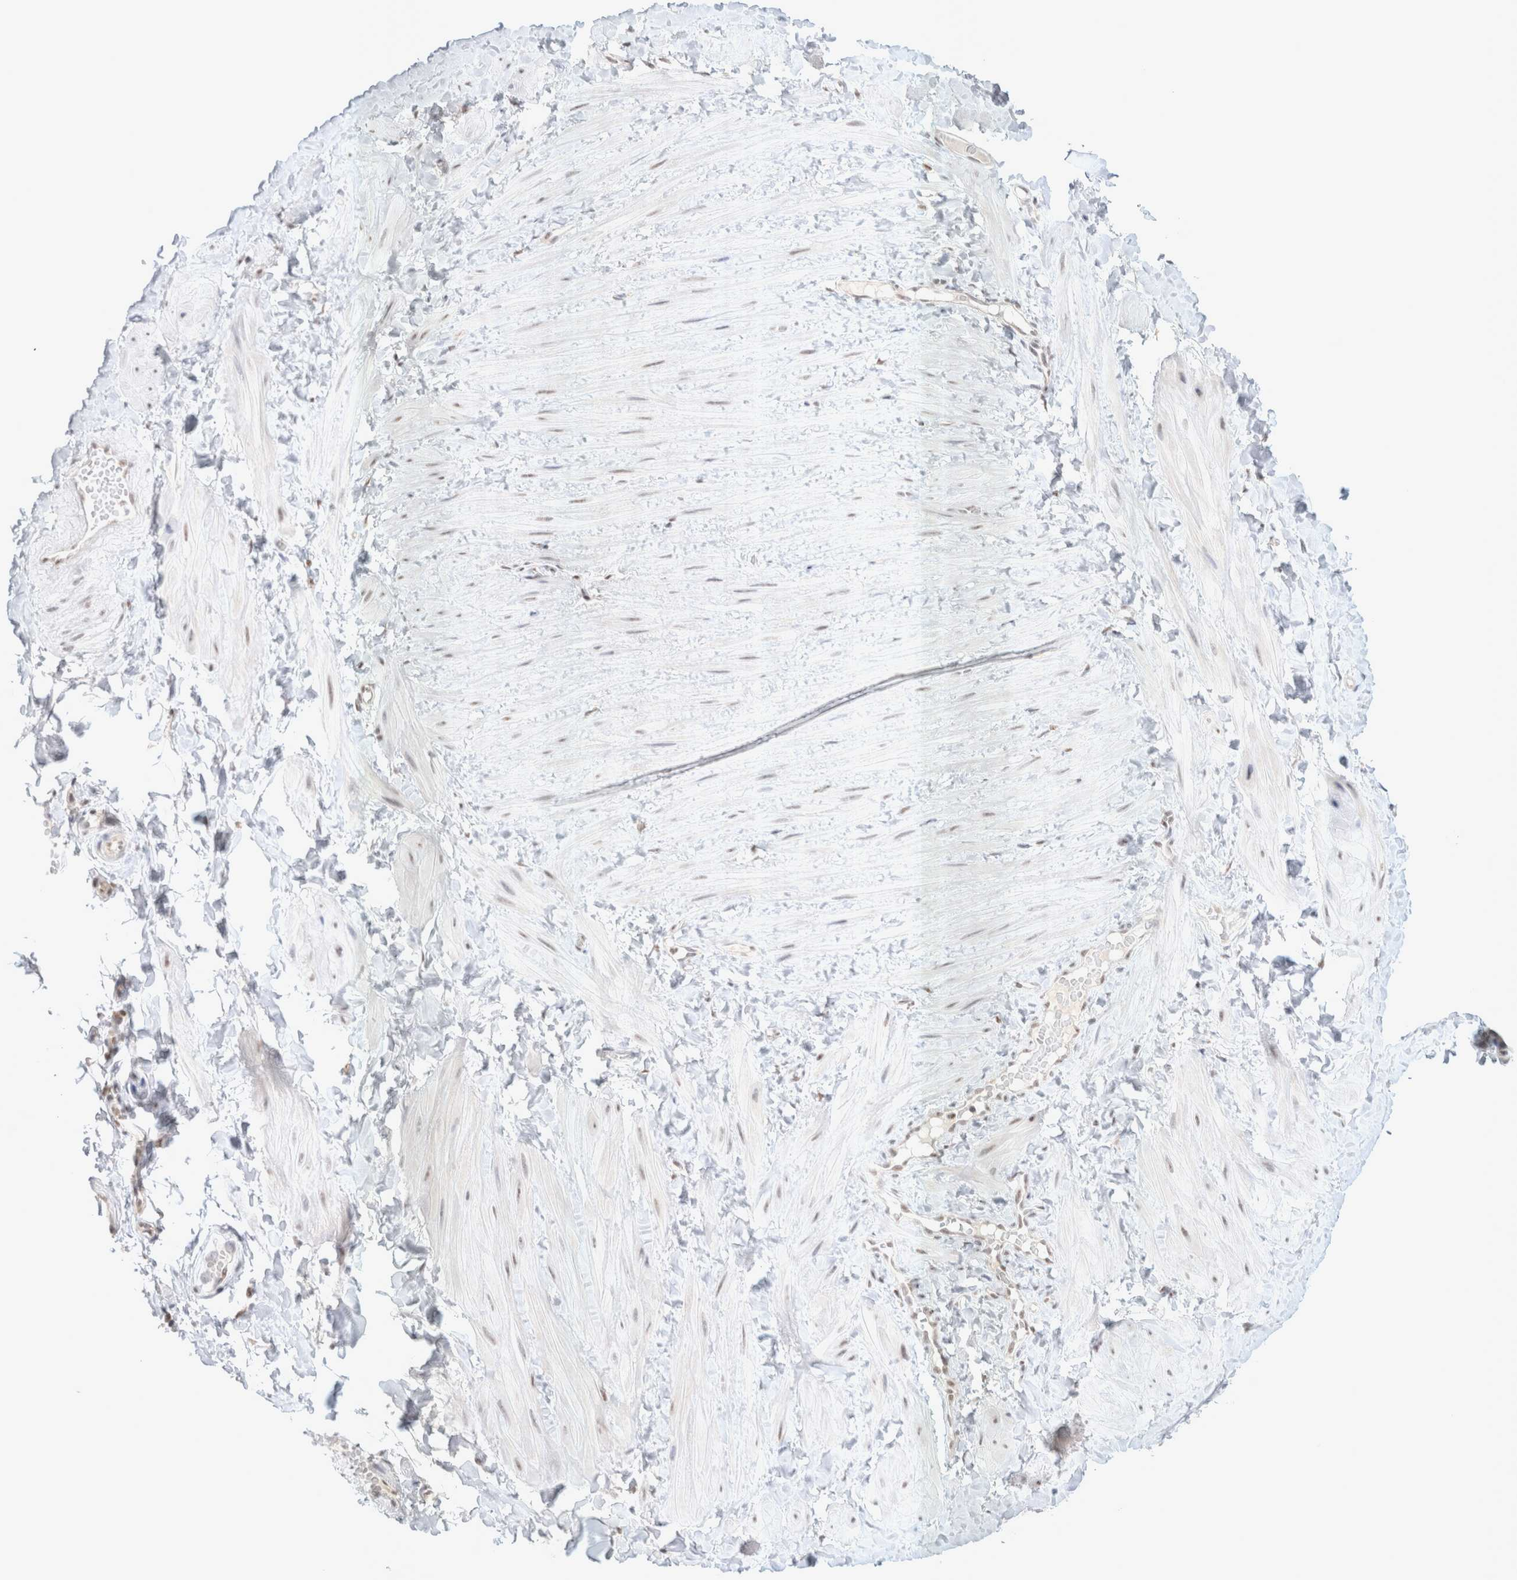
{"staining": {"intensity": "negative", "quantity": "none", "location": "none"}, "tissue": "adipose tissue", "cell_type": "Adipocytes", "image_type": "normal", "snomed": [{"axis": "morphology", "description": "Normal tissue, NOS"}, {"axis": "topography", "description": "Adipose tissue"}, {"axis": "topography", "description": "Vascular tissue"}, {"axis": "topography", "description": "Peripheral nerve tissue"}], "caption": "The histopathology image displays no significant staining in adipocytes of adipose tissue. The staining is performed using DAB brown chromogen with nuclei counter-stained in using hematoxylin.", "gene": "TRMT12", "patient": {"sex": "male", "age": 25}}